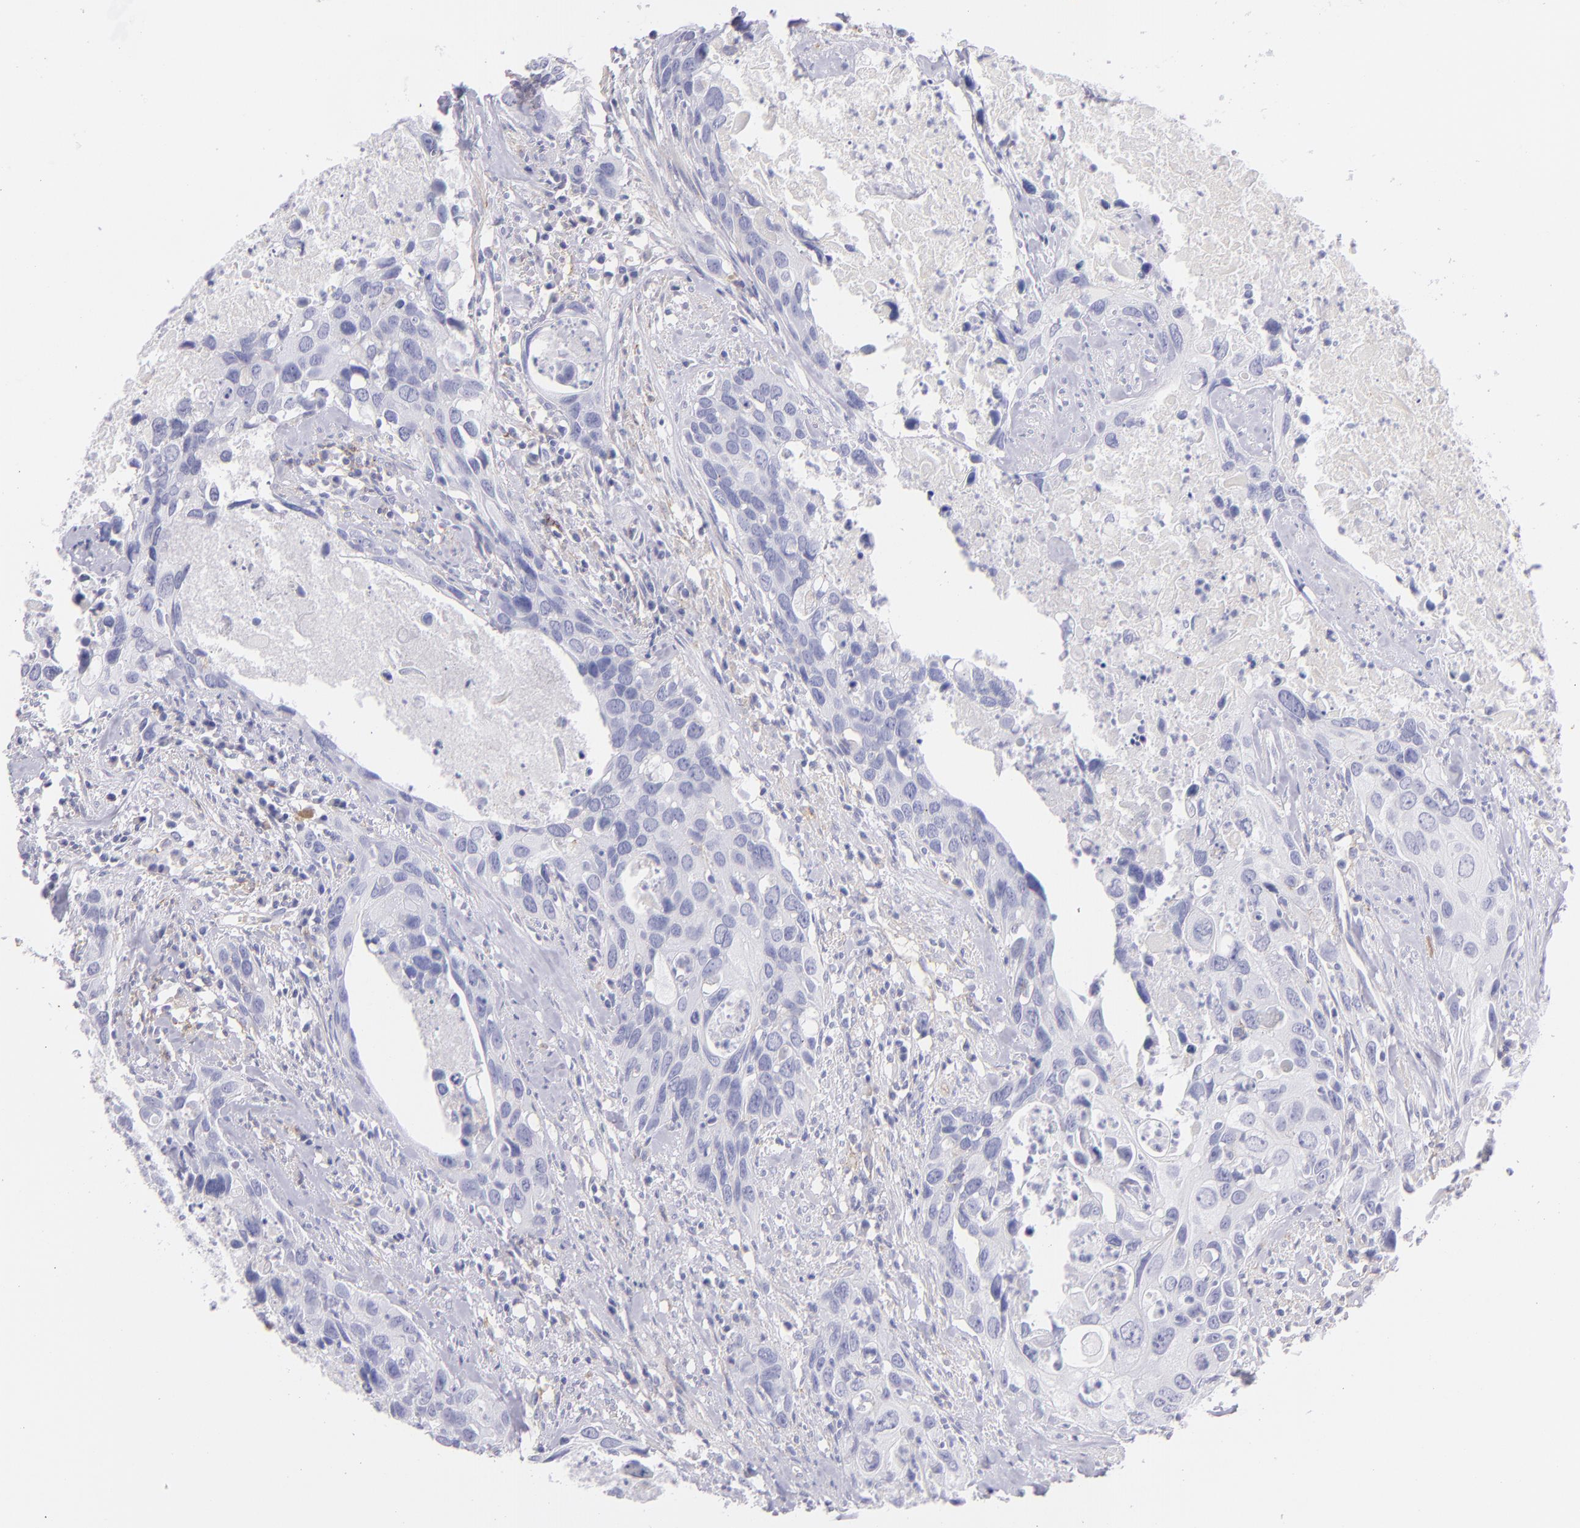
{"staining": {"intensity": "negative", "quantity": "none", "location": "none"}, "tissue": "urothelial cancer", "cell_type": "Tumor cells", "image_type": "cancer", "snomed": [{"axis": "morphology", "description": "Urothelial carcinoma, High grade"}, {"axis": "topography", "description": "Urinary bladder"}], "caption": "The immunohistochemistry (IHC) photomicrograph has no significant expression in tumor cells of urothelial cancer tissue. (DAB immunohistochemistry (IHC) with hematoxylin counter stain).", "gene": "CD81", "patient": {"sex": "male", "age": 71}}